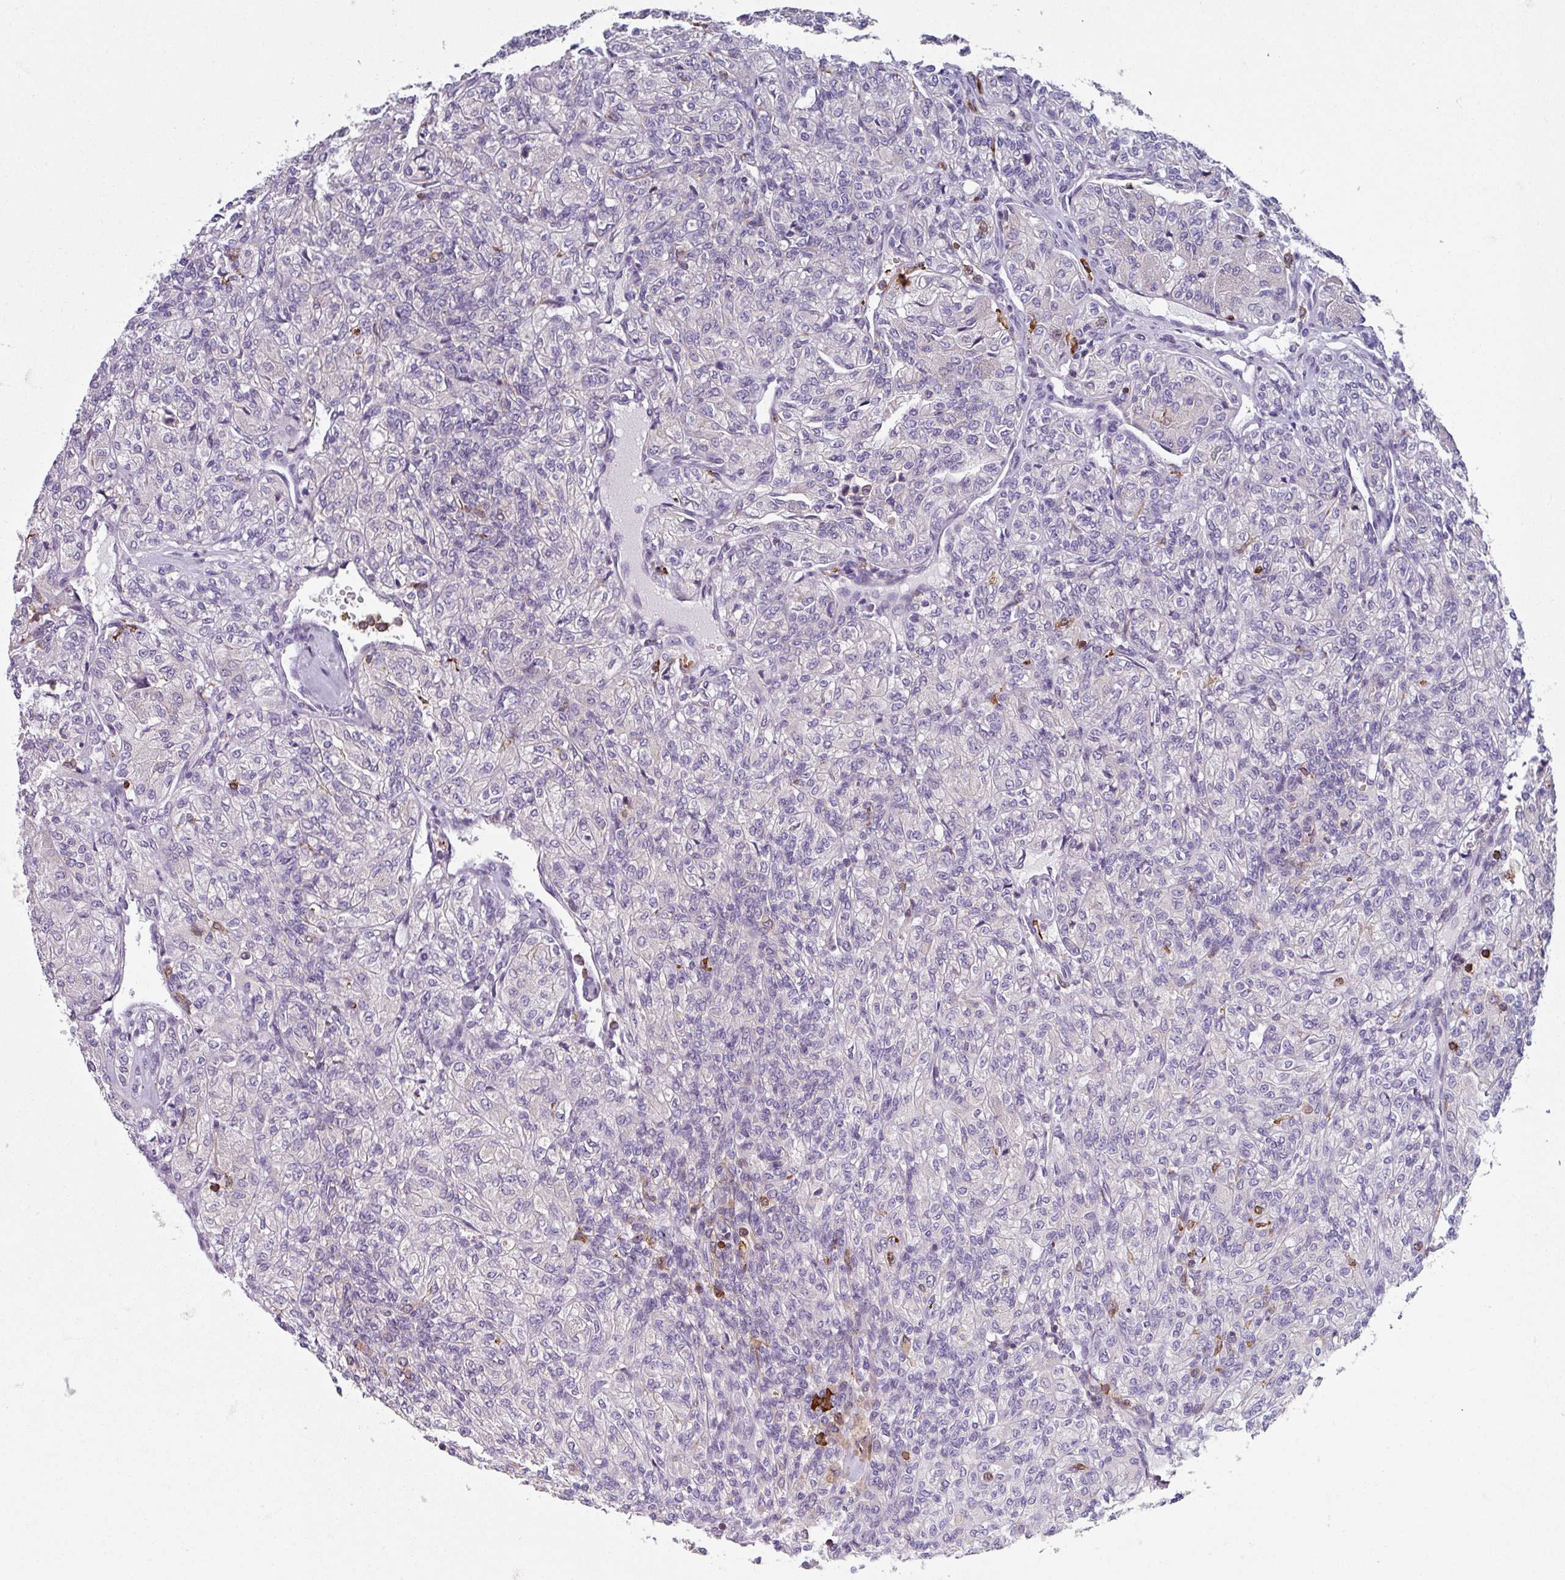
{"staining": {"intensity": "negative", "quantity": "none", "location": "none"}, "tissue": "renal cancer", "cell_type": "Tumor cells", "image_type": "cancer", "snomed": [{"axis": "morphology", "description": "Adenocarcinoma, NOS"}, {"axis": "topography", "description": "Kidney"}], "caption": "Tumor cells are negative for protein expression in human renal cancer.", "gene": "NEDD9", "patient": {"sex": "male", "age": 77}}